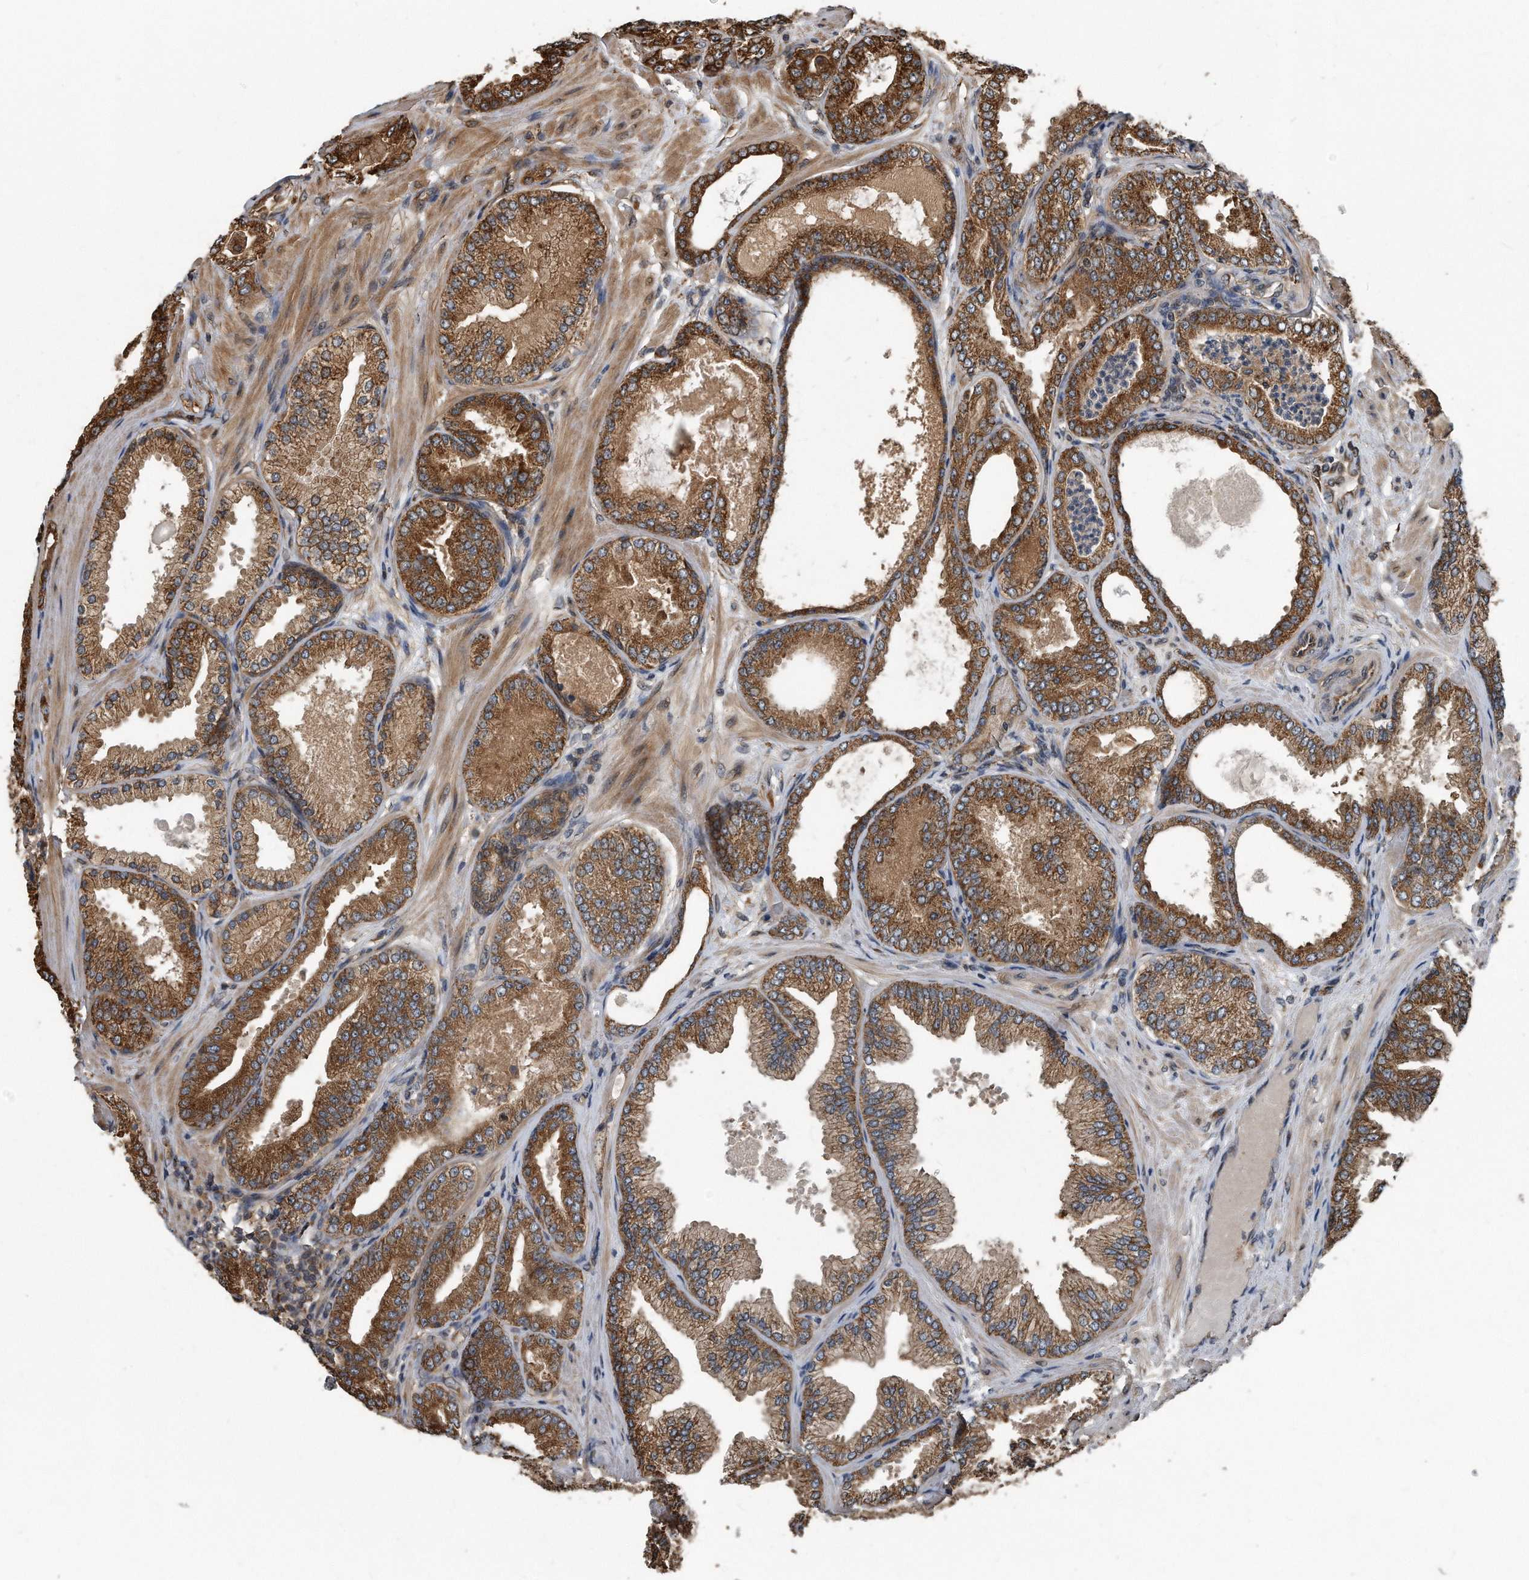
{"staining": {"intensity": "moderate", "quantity": ">75%", "location": "cytoplasmic/membranous"}, "tissue": "prostate cancer", "cell_type": "Tumor cells", "image_type": "cancer", "snomed": [{"axis": "morphology", "description": "Adenocarcinoma, Low grade"}, {"axis": "topography", "description": "Prostate"}], "caption": "A brown stain labels moderate cytoplasmic/membranous staining of a protein in human prostate cancer tumor cells.", "gene": "FAM136A", "patient": {"sex": "male", "age": 63}}